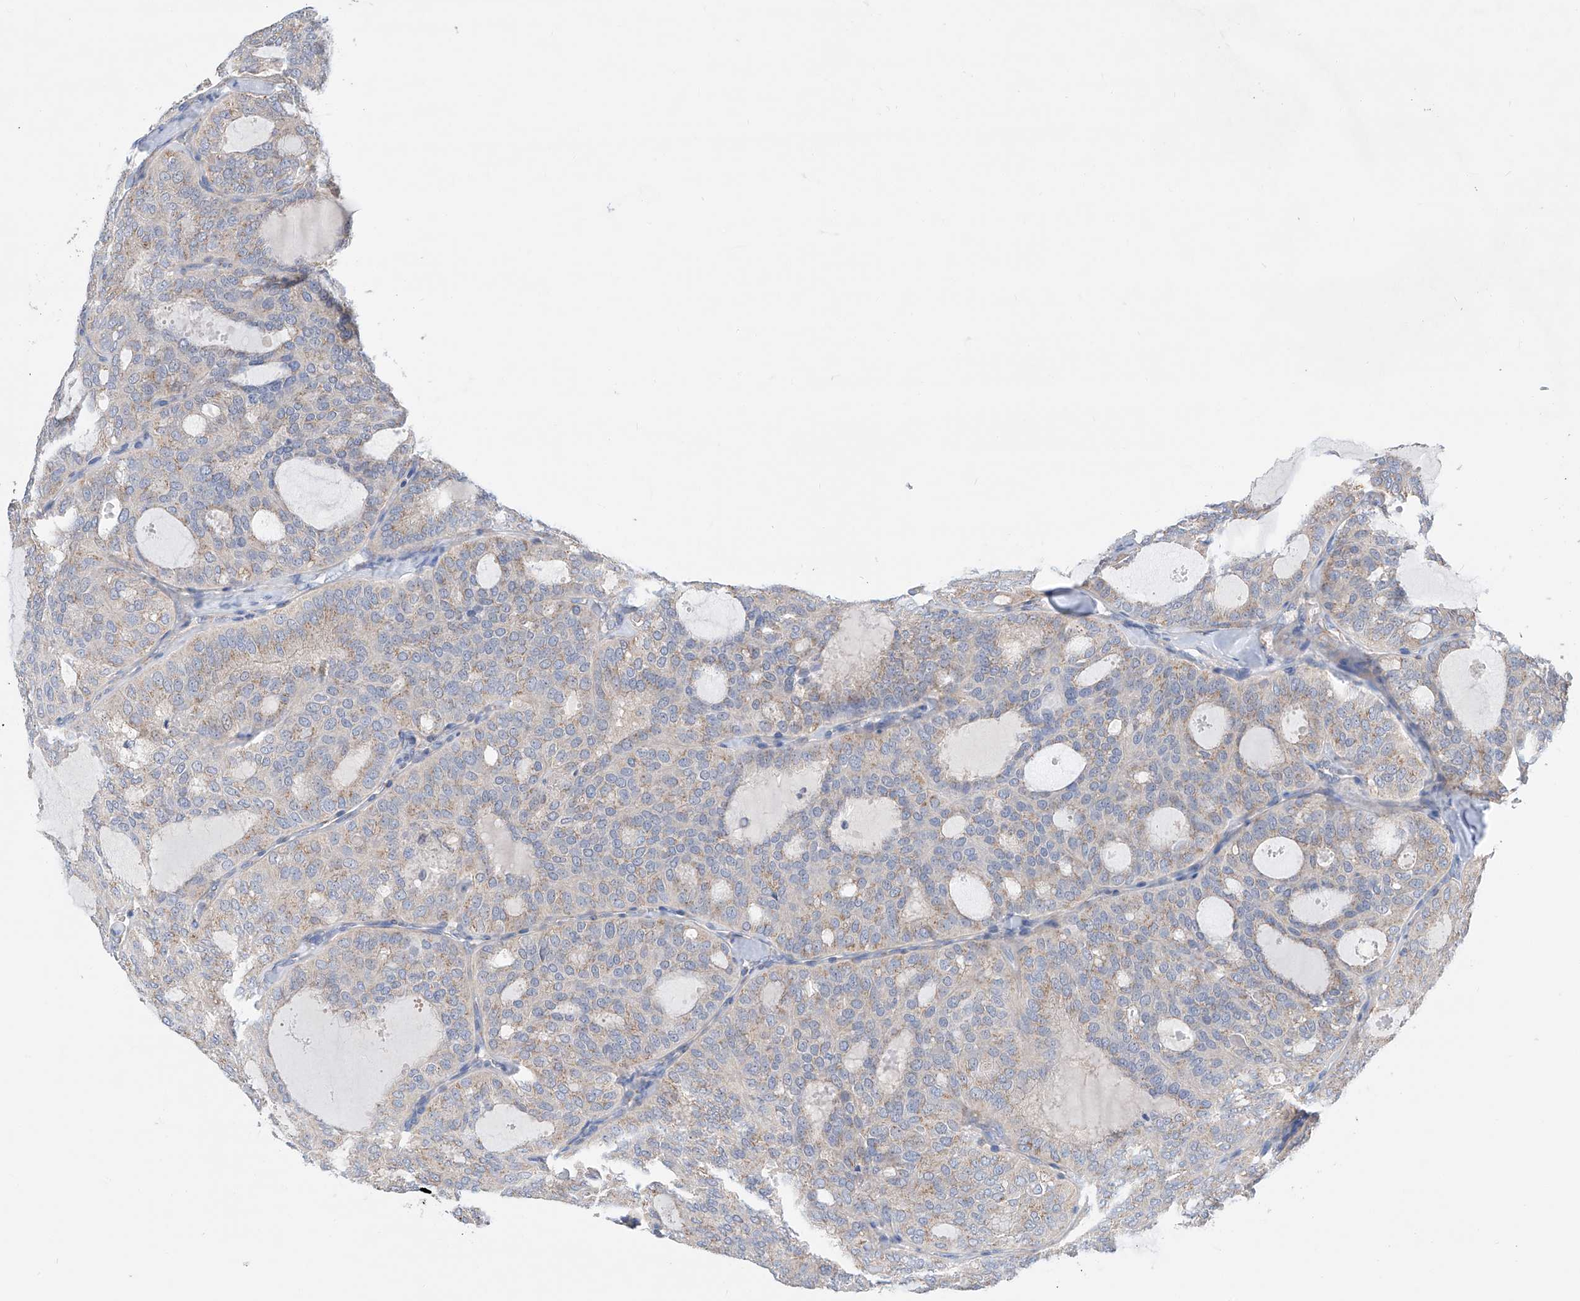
{"staining": {"intensity": "weak", "quantity": "<25%", "location": "cytoplasmic/membranous"}, "tissue": "thyroid cancer", "cell_type": "Tumor cells", "image_type": "cancer", "snomed": [{"axis": "morphology", "description": "Follicular adenoma carcinoma, NOS"}, {"axis": "topography", "description": "Thyroid gland"}], "caption": "A high-resolution image shows immunohistochemistry staining of thyroid cancer (follicular adenoma carcinoma), which reveals no significant expression in tumor cells.", "gene": "SLC22A7", "patient": {"sex": "male", "age": 75}}